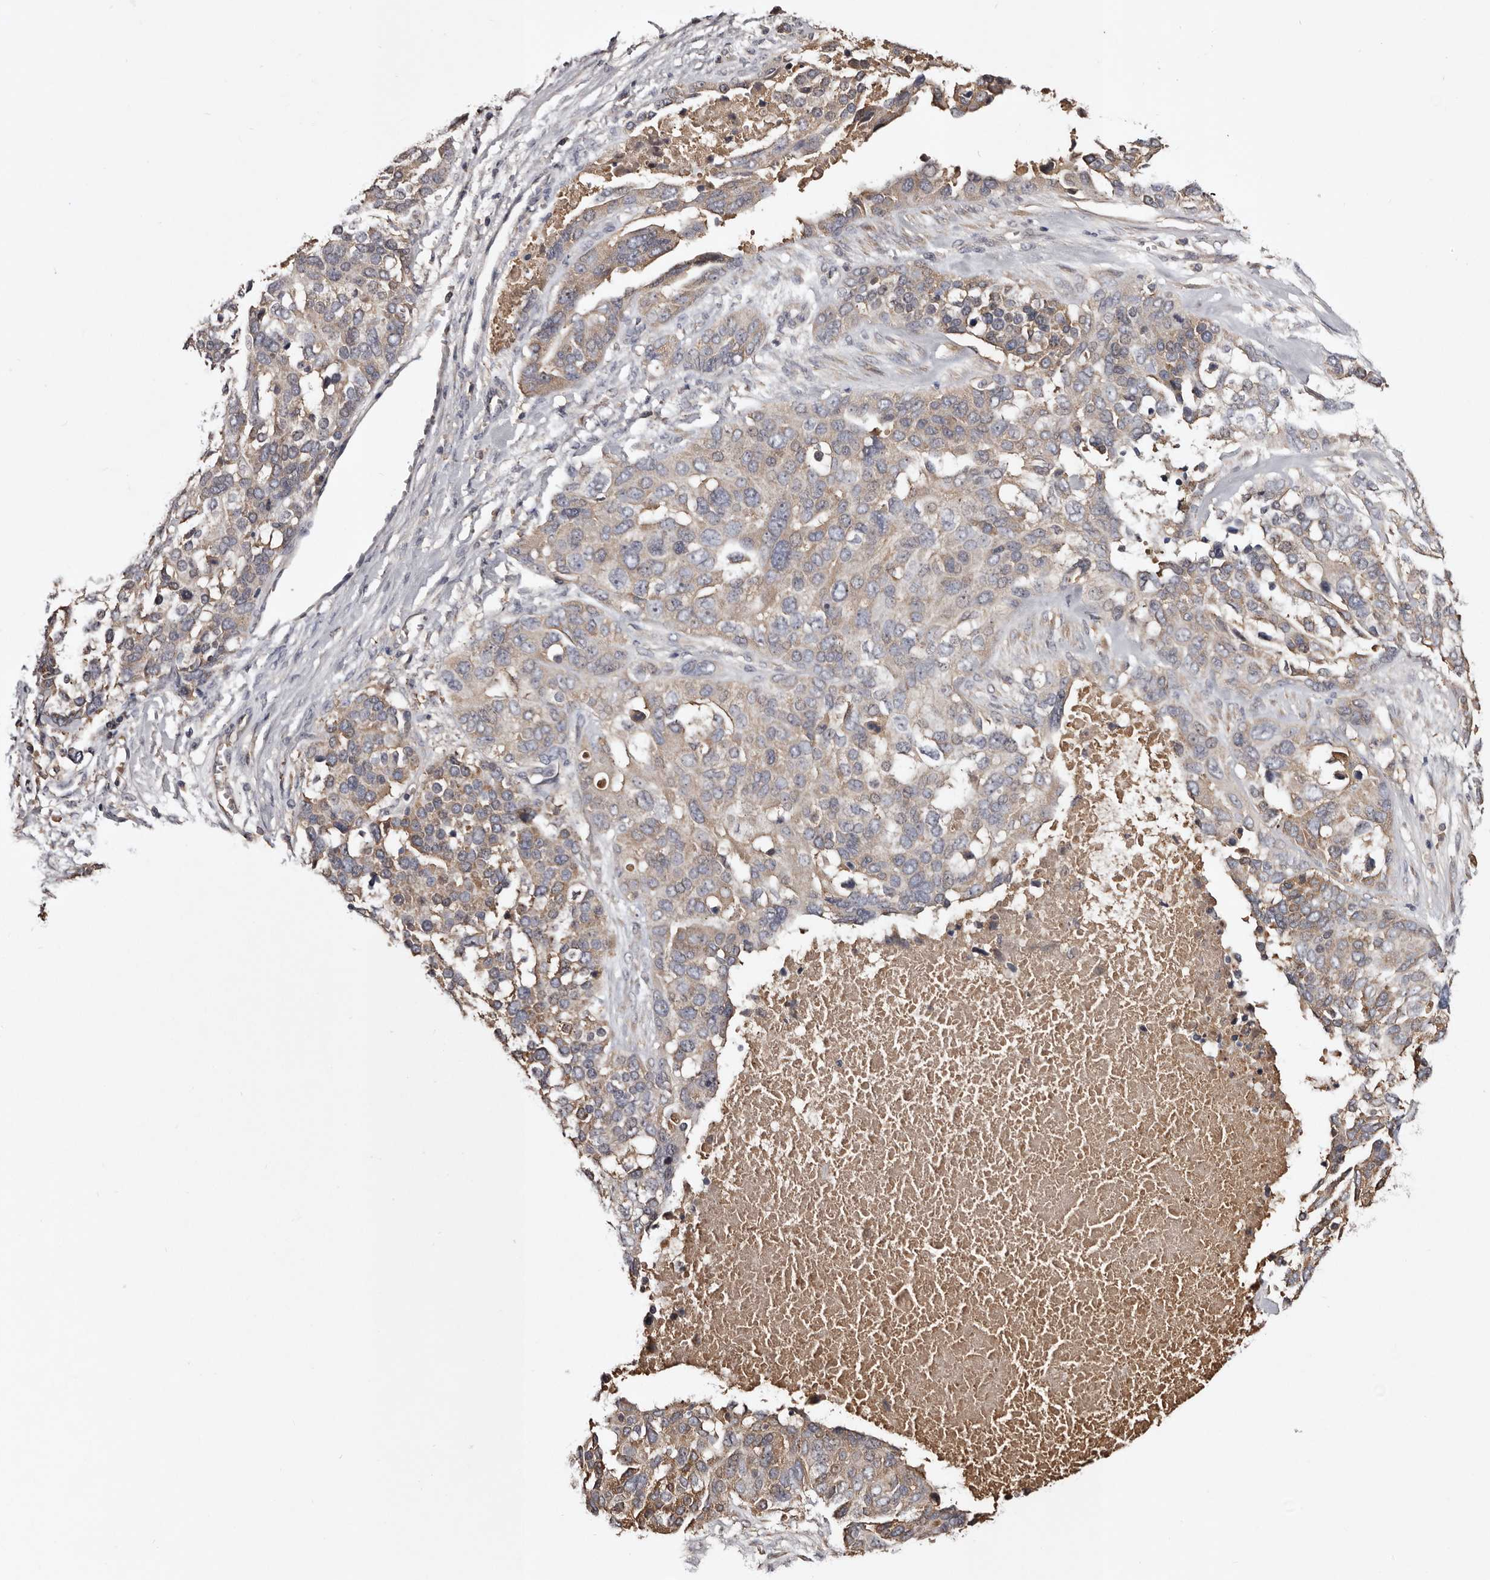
{"staining": {"intensity": "weak", "quantity": "25%-75%", "location": "cytoplasmic/membranous"}, "tissue": "ovarian cancer", "cell_type": "Tumor cells", "image_type": "cancer", "snomed": [{"axis": "morphology", "description": "Cystadenocarcinoma, serous, NOS"}, {"axis": "topography", "description": "Ovary"}], "caption": "A histopathology image showing weak cytoplasmic/membranous expression in about 25%-75% of tumor cells in ovarian serous cystadenocarcinoma, as visualized by brown immunohistochemical staining.", "gene": "CYP1B1", "patient": {"sex": "female", "age": 44}}